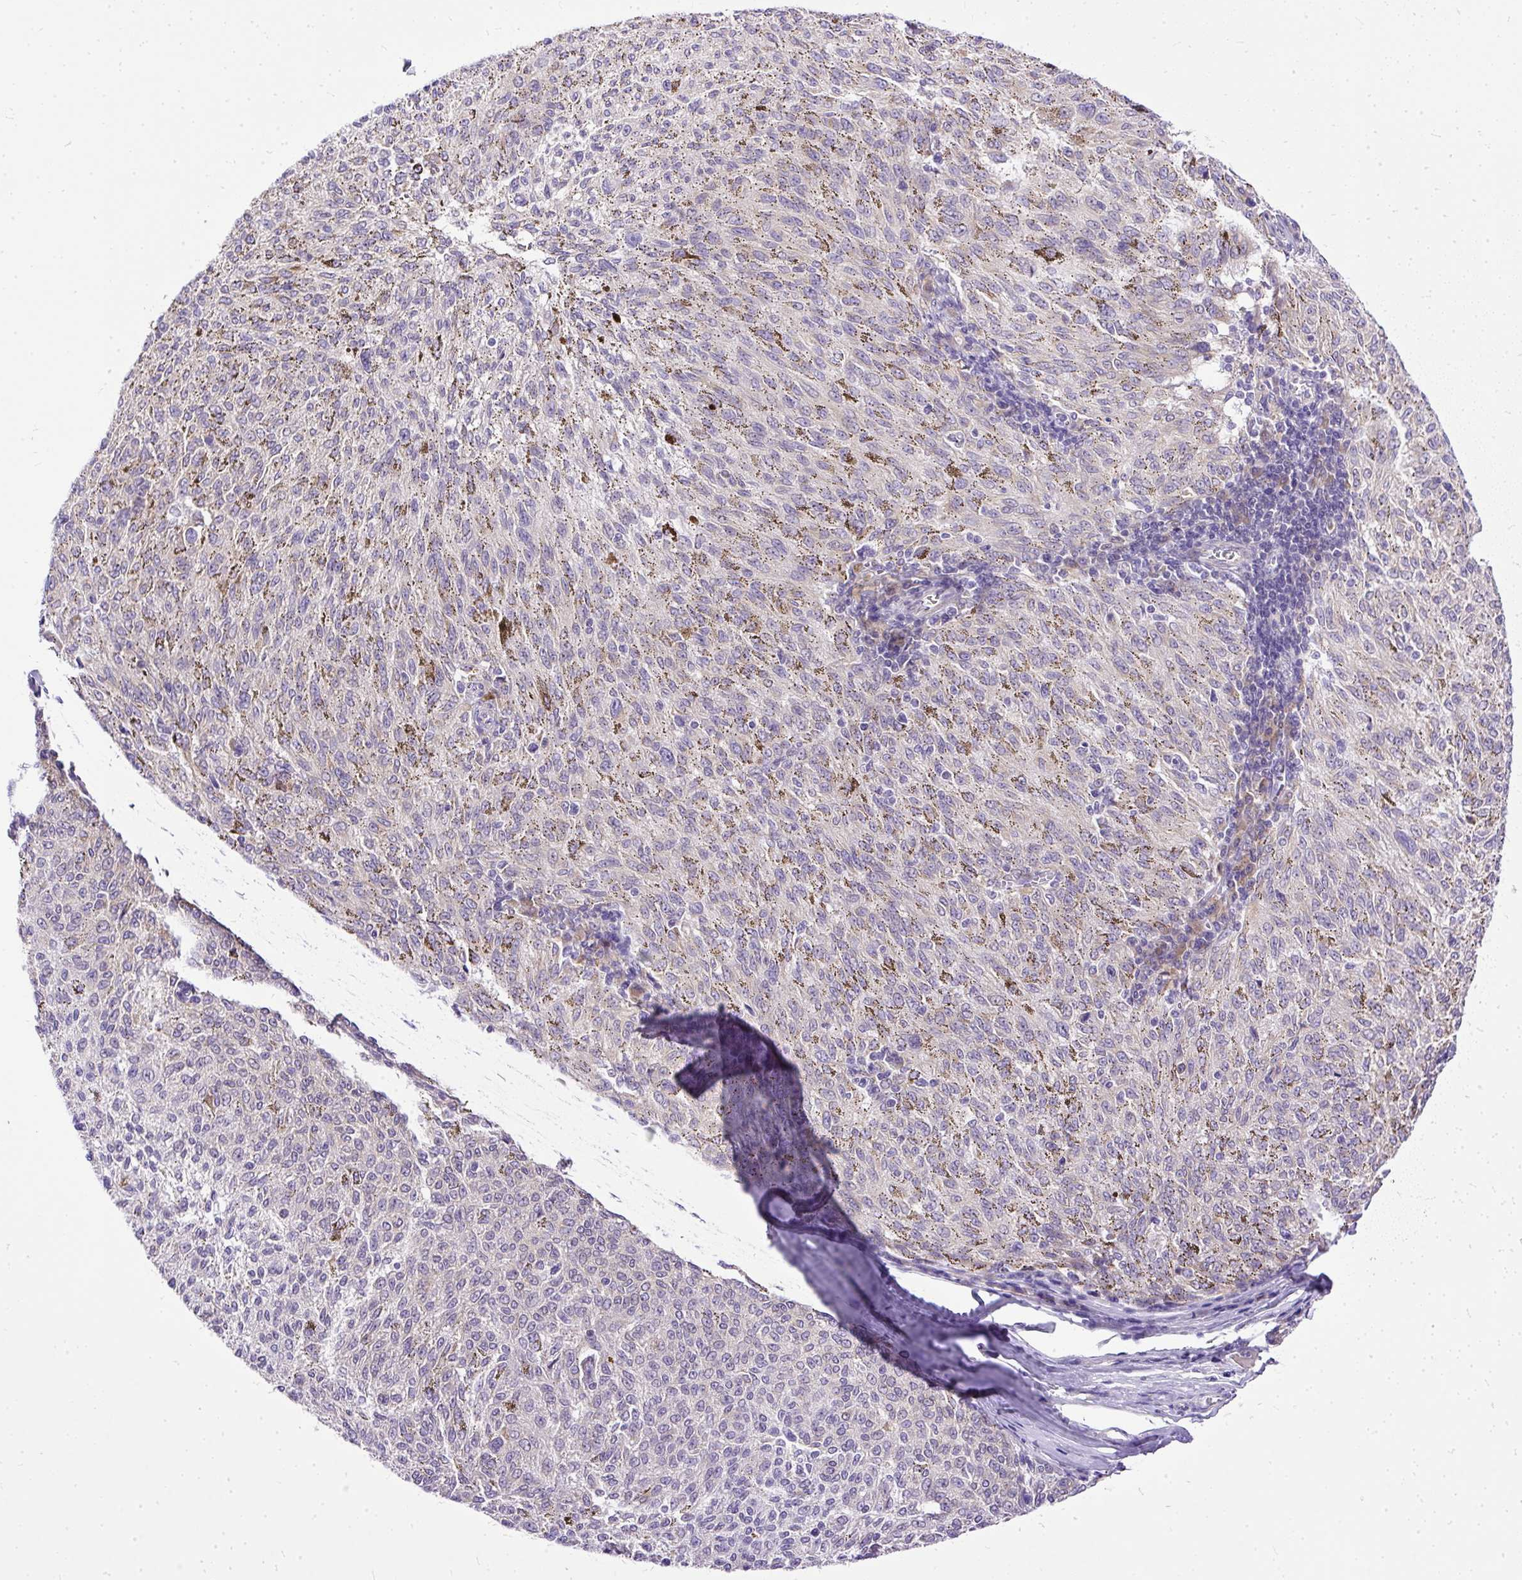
{"staining": {"intensity": "negative", "quantity": "none", "location": "none"}, "tissue": "melanoma", "cell_type": "Tumor cells", "image_type": "cancer", "snomed": [{"axis": "morphology", "description": "Malignant melanoma, NOS"}, {"axis": "topography", "description": "Skin"}], "caption": "Immunohistochemistry (IHC) of human malignant melanoma reveals no staining in tumor cells.", "gene": "AMFR", "patient": {"sex": "female", "age": 72}}